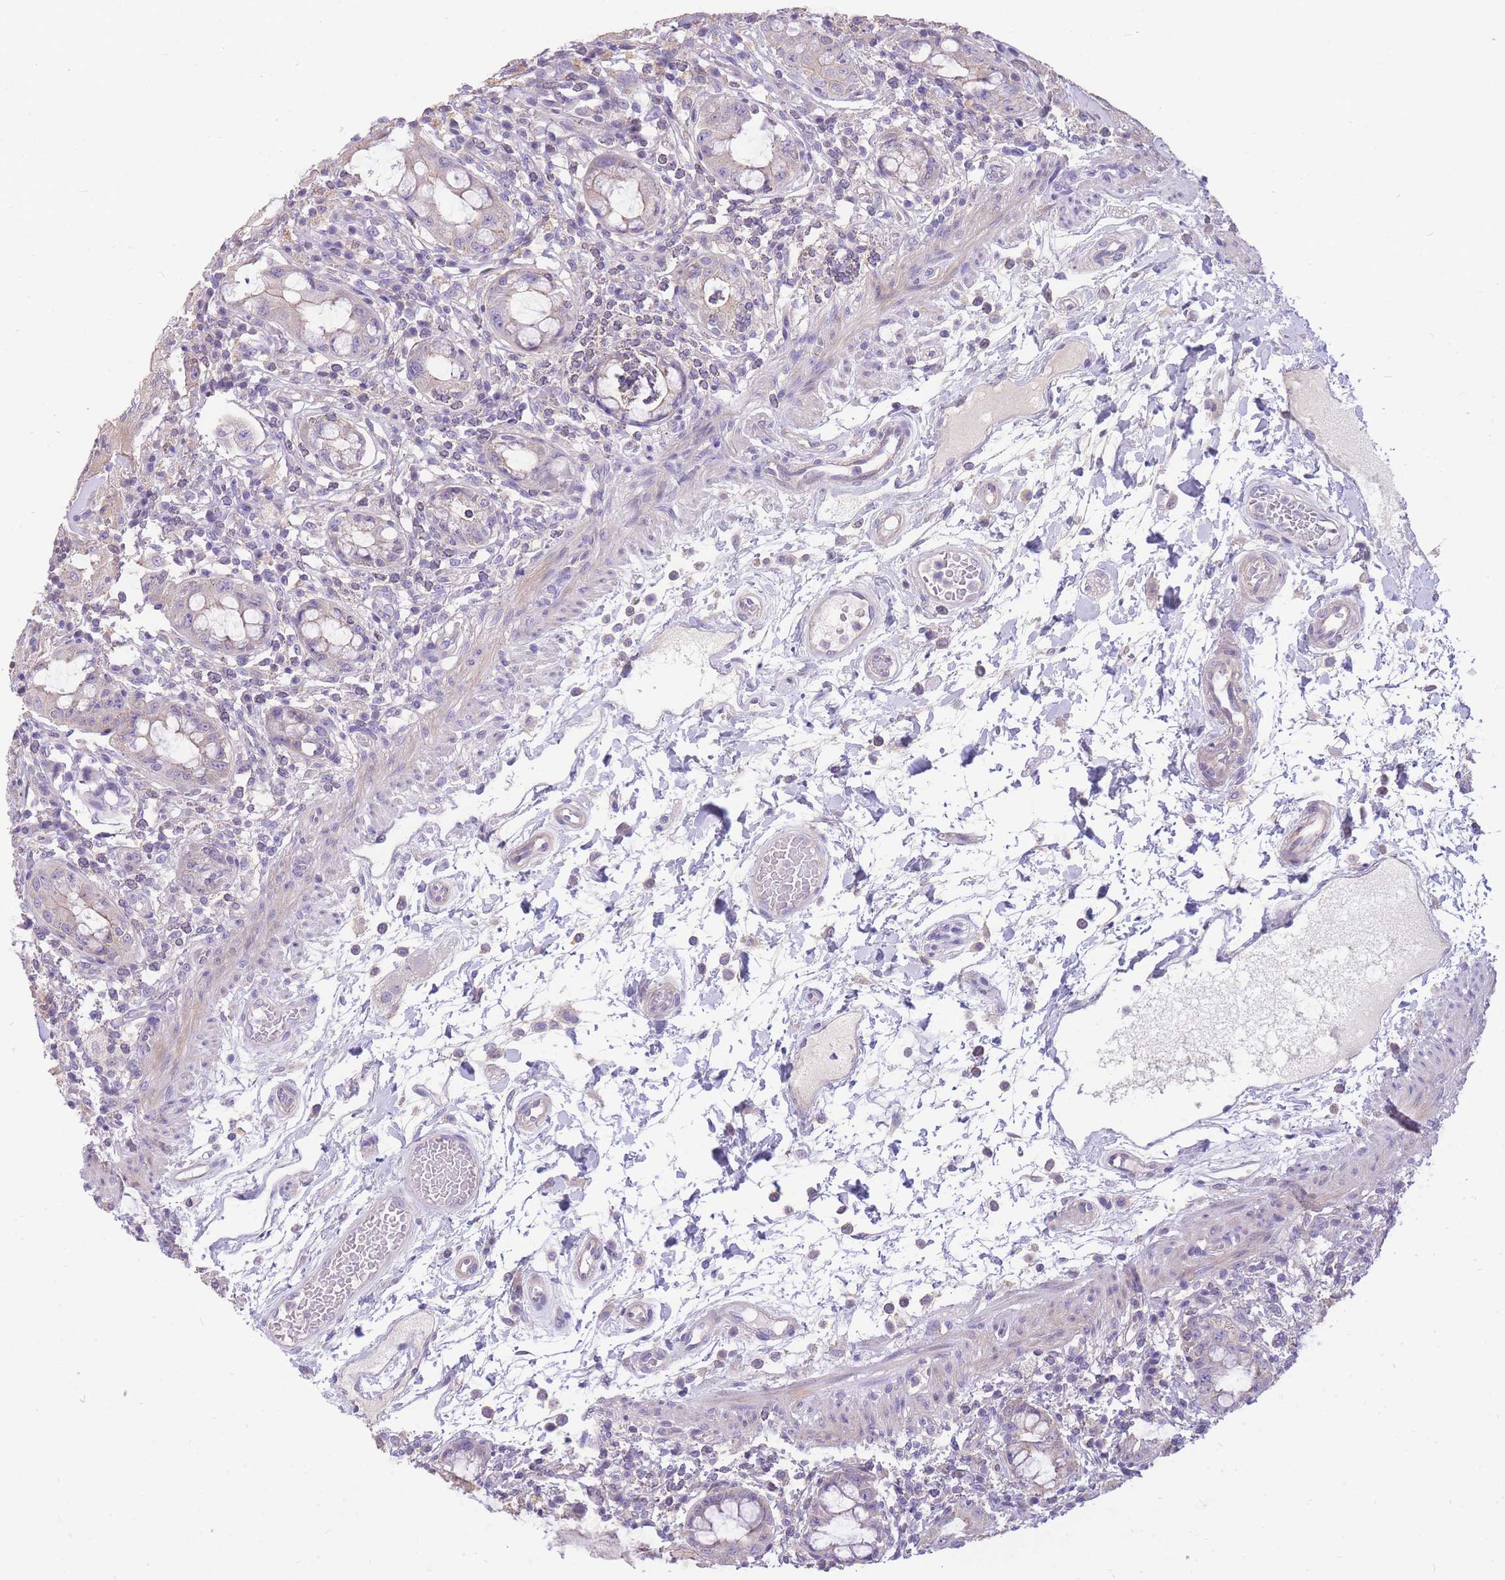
{"staining": {"intensity": "moderate", "quantity": "25%-75%", "location": "cytoplasmic/membranous"}, "tissue": "rectum", "cell_type": "Glandular cells", "image_type": "normal", "snomed": [{"axis": "morphology", "description": "Normal tissue, NOS"}, {"axis": "topography", "description": "Rectum"}], "caption": "A high-resolution image shows immunohistochemistry staining of normal rectum, which exhibits moderate cytoplasmic/membranous staining in approximately 25%-75% of glandular cells. (Stains: DAB (3,3'-diaminobenzidine) in brown, nuclei in blue, Microscopy: brightfield microscopy at high magnification).", "gene": "OR5T1", "patient": {"sex": "female", "age": 57}}